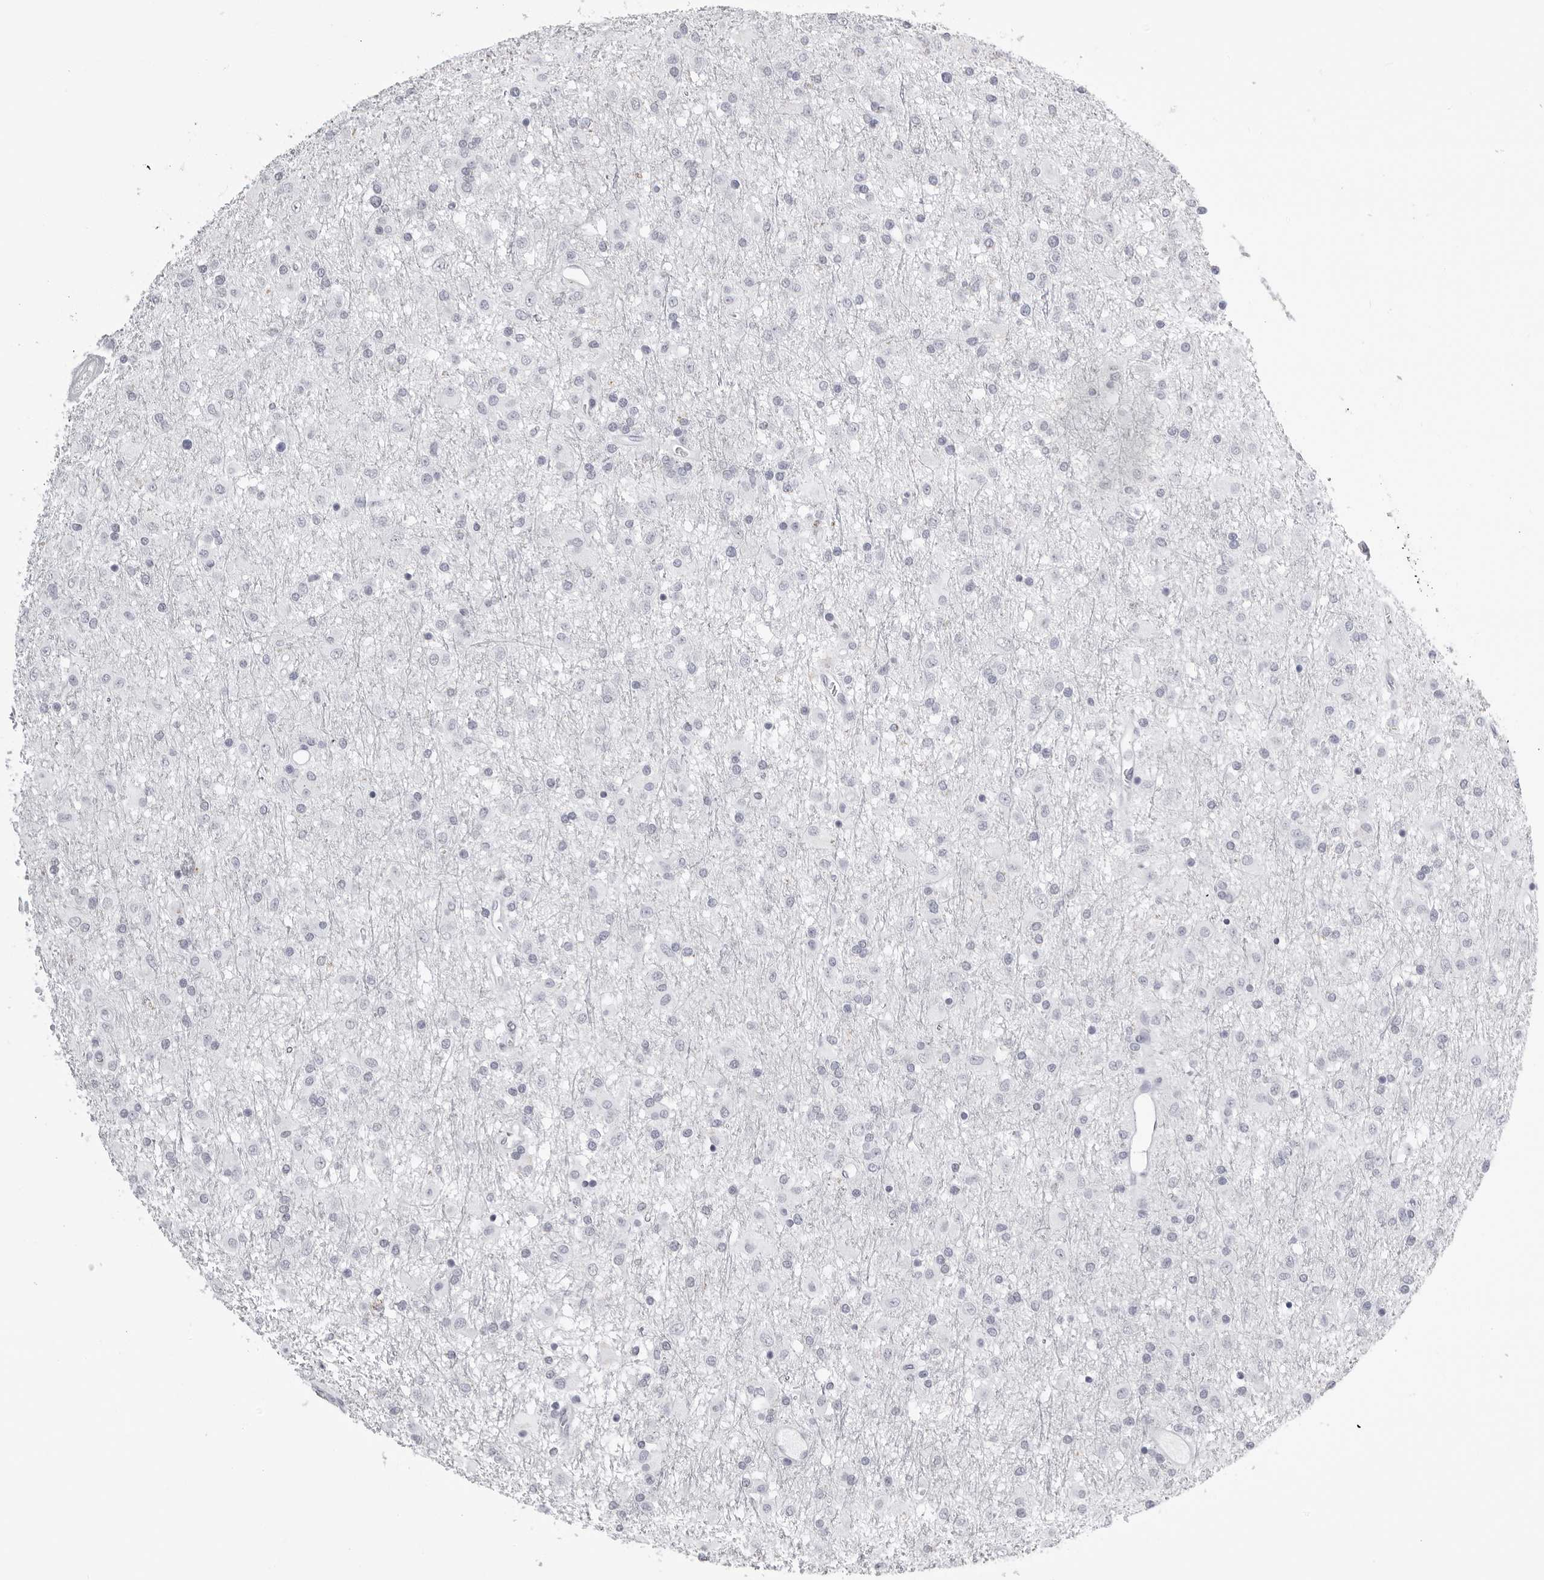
{"staining": {"intensity": "negative", "quantity": "none", "location": "none"}, "tissue": "glioma", "cell_type": "Tumor cells", "image_type": "cancer", "snomed": [{"axis": "morphology", "description": "Glioma, malignant, Low grade"}, {"axis": "topography", "description": "Brain"}], "caption": "An immunohistochemistry (IHC) histopathology image of glioma is shown. There is no staining in tumor cells of glioma. The staining is performed using DAB (3,3'-diaminobenzidine) brown chromogen with nuclei counter-stained in using hematoxylin.", "gene": "CST1", "patient": {"sex": "male", "age": 65}}